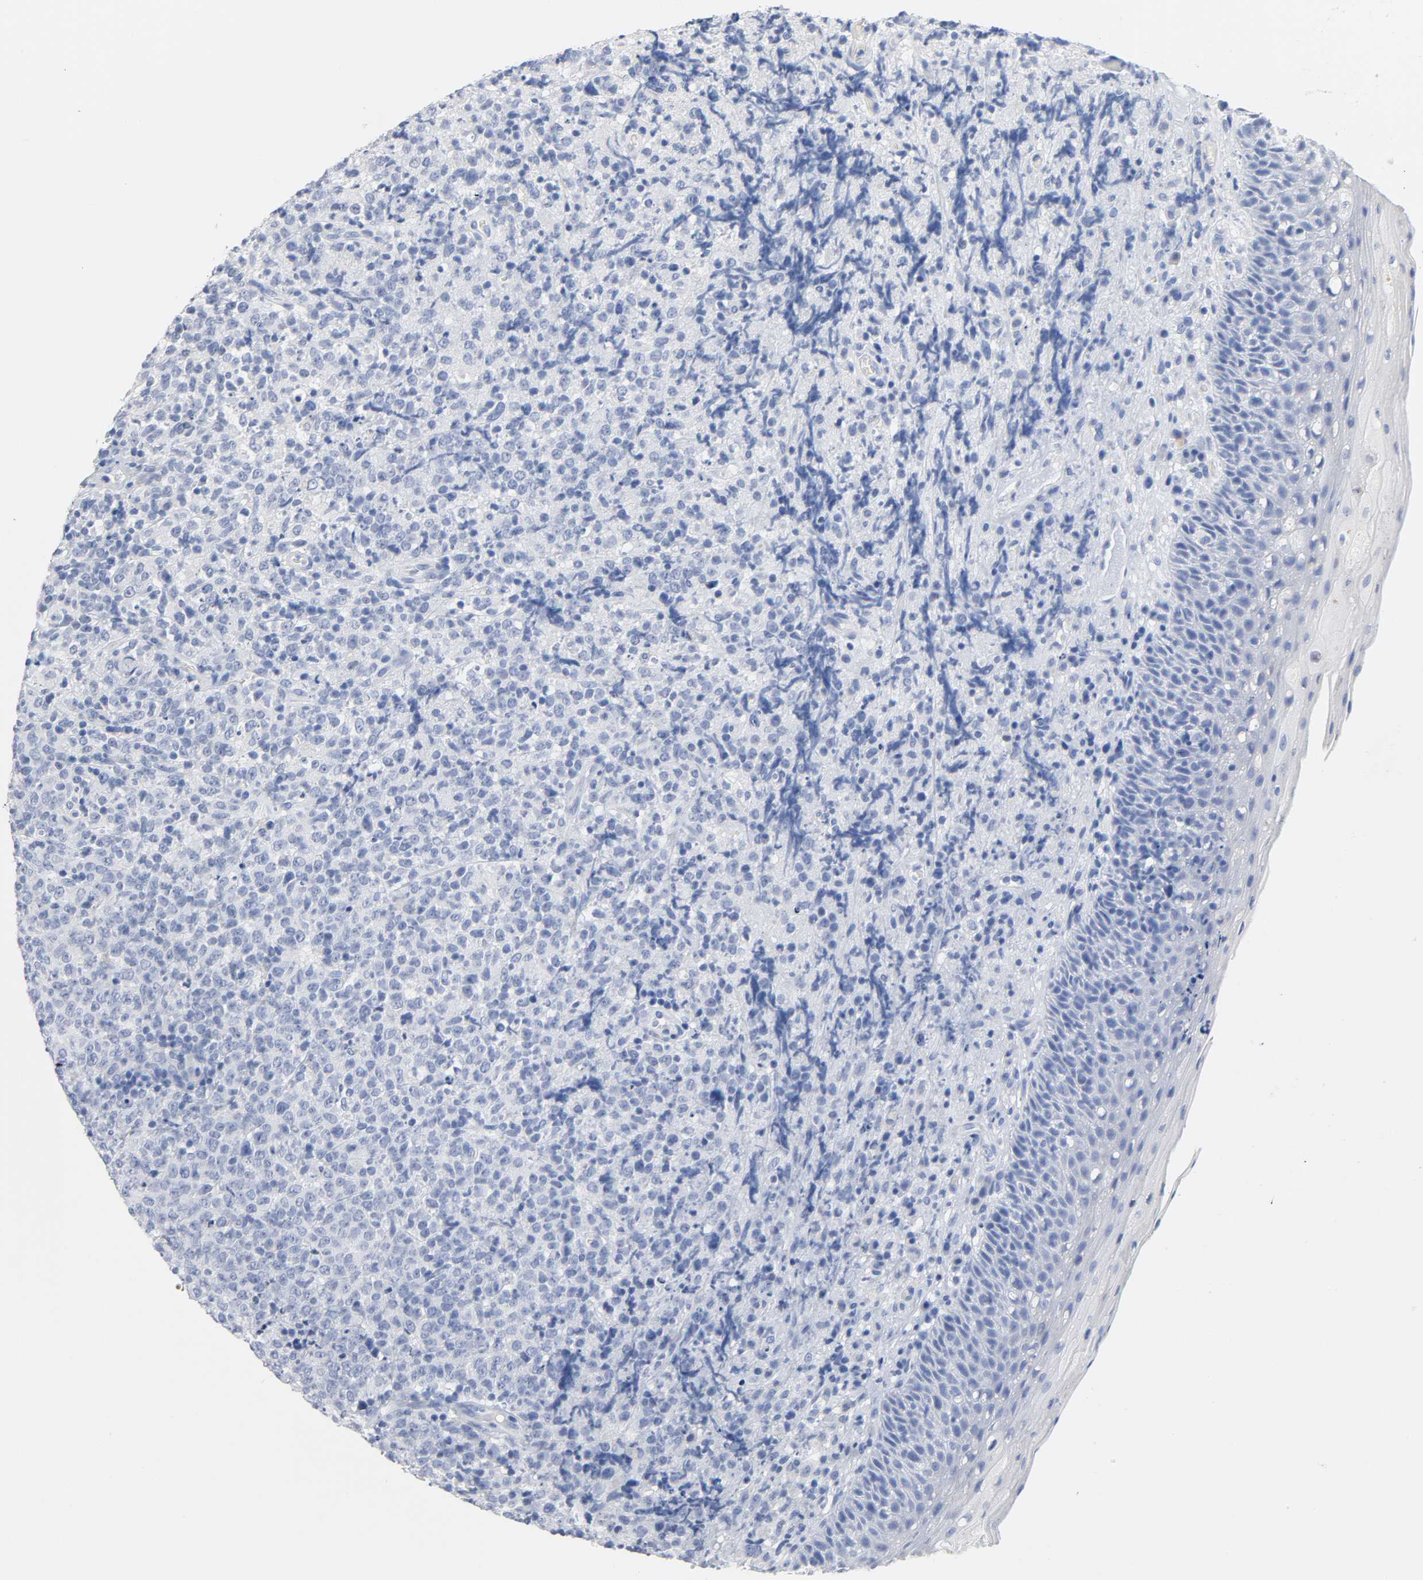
{"staining": {"intensity": "negative", "quantity": "none", "location": "none"}, "tissue": "lymphoma", "cell_type": "Tumor cells", "image_type": "cancer", "snomed": [{"axis": "morphology", "description": "Malignant lymphoma, non-Hodgkin's type, High grade"}, {"axis": "topography", "description": "Tonsil"}], "caption": "Immunohistochemistry photomicrograph of high-grade malignant lymphoma, non-Hodgkin's type stained for a protein (brown), which exhibits no expression in tumor cells. (Brightfield microscopy of DAB immunohistochemistry (IHC) at high magnification).", "gene": "ACP3", "patient": {"sex": "female", "age": 36}}